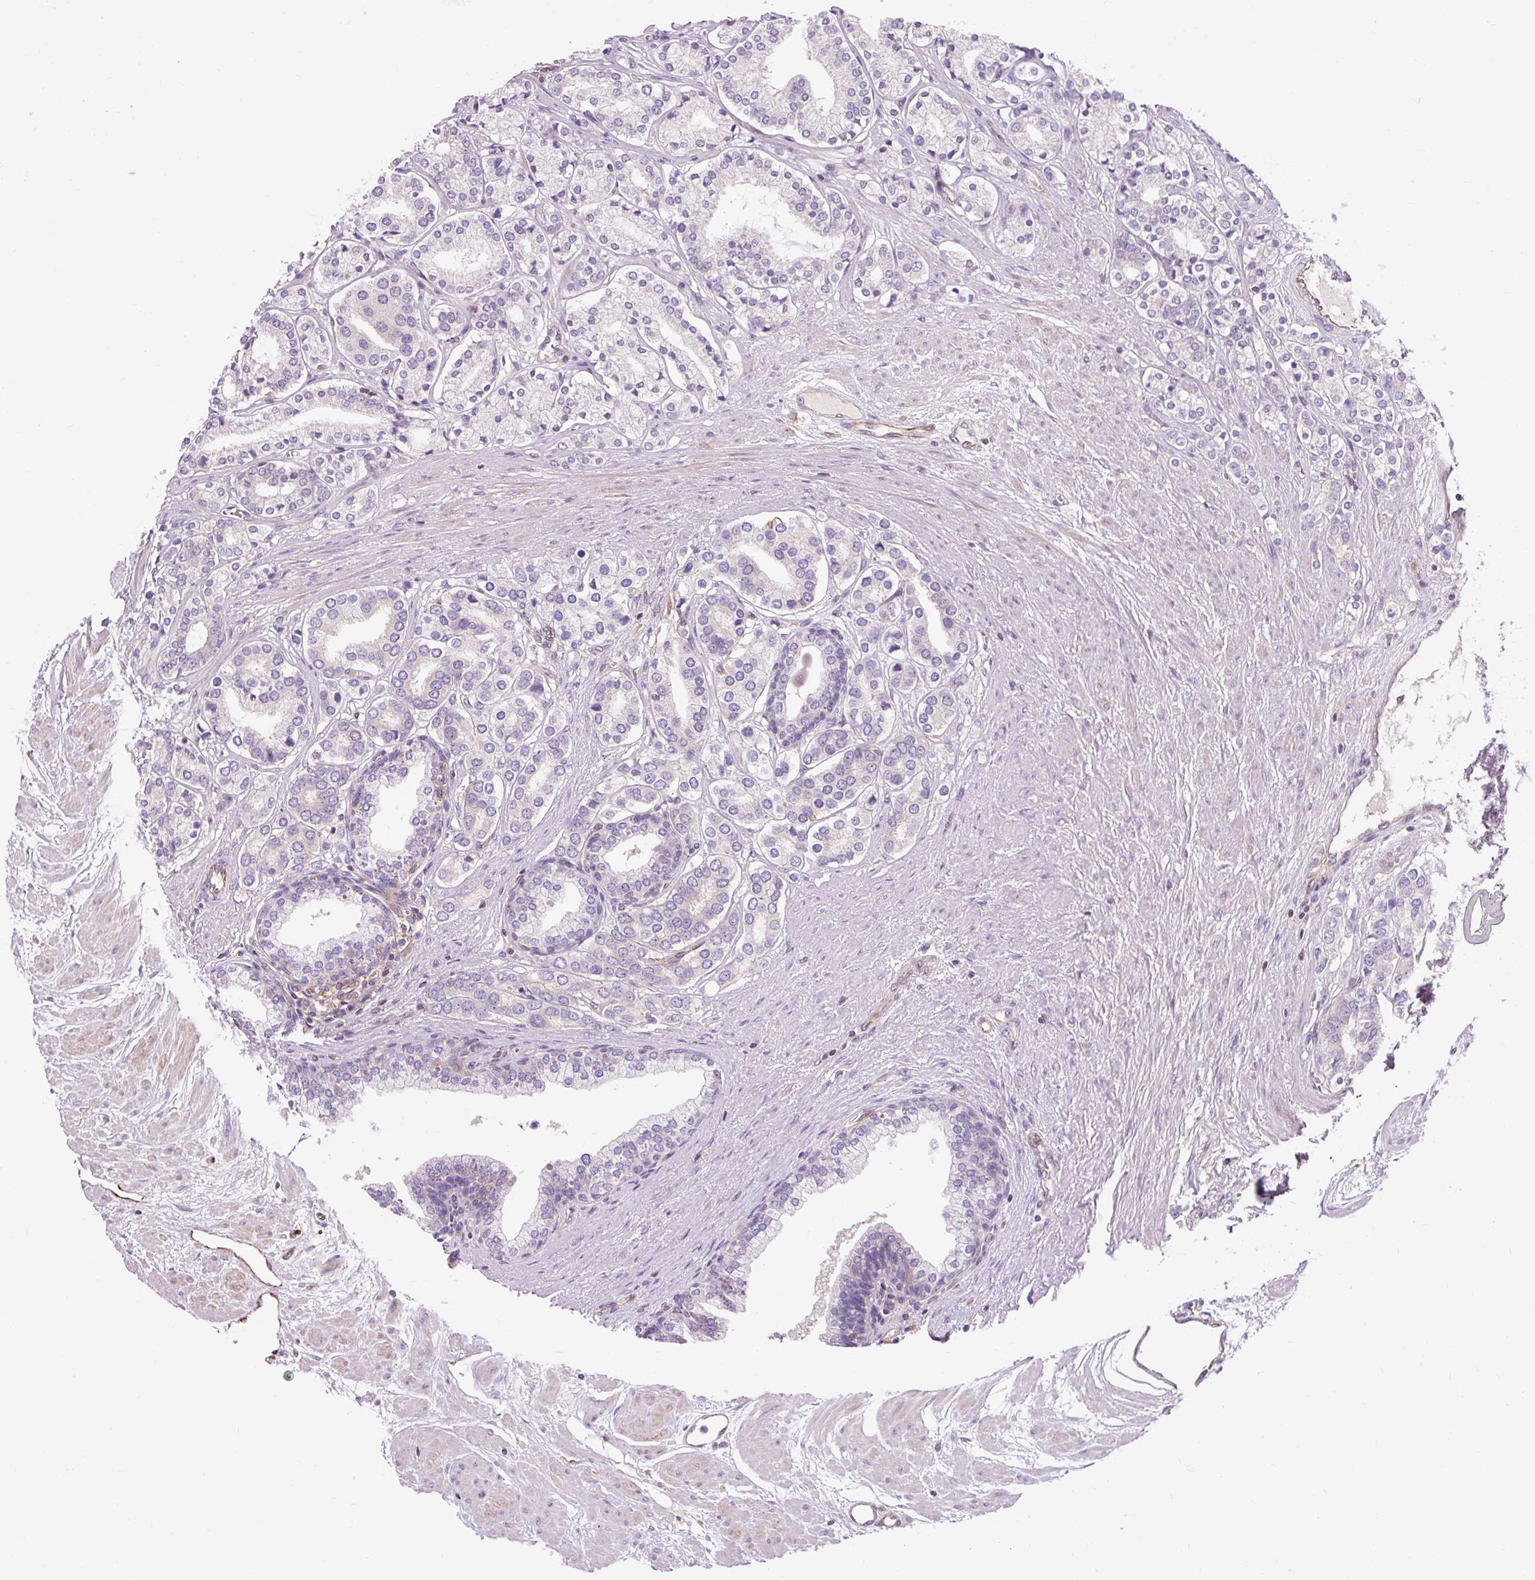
{"staining": {"intensity": "negative", "quantity": "none", "location": "none"}, "tissue": "prostate cancer", "cell_type": "Tumor cells", "image_type": "cancer", "snomed": [{"axis": "morphology", "description": "Adenocarcinoma, High grade"}, {"axis": "topography", "description": "Prostate"}], "caption": "Prostate cancer was stained to show a protein in brown. There is no significant staining in tumor cells.", "gene": "PCDHGB3", "patient": {"sex": "male", "age": 58}}